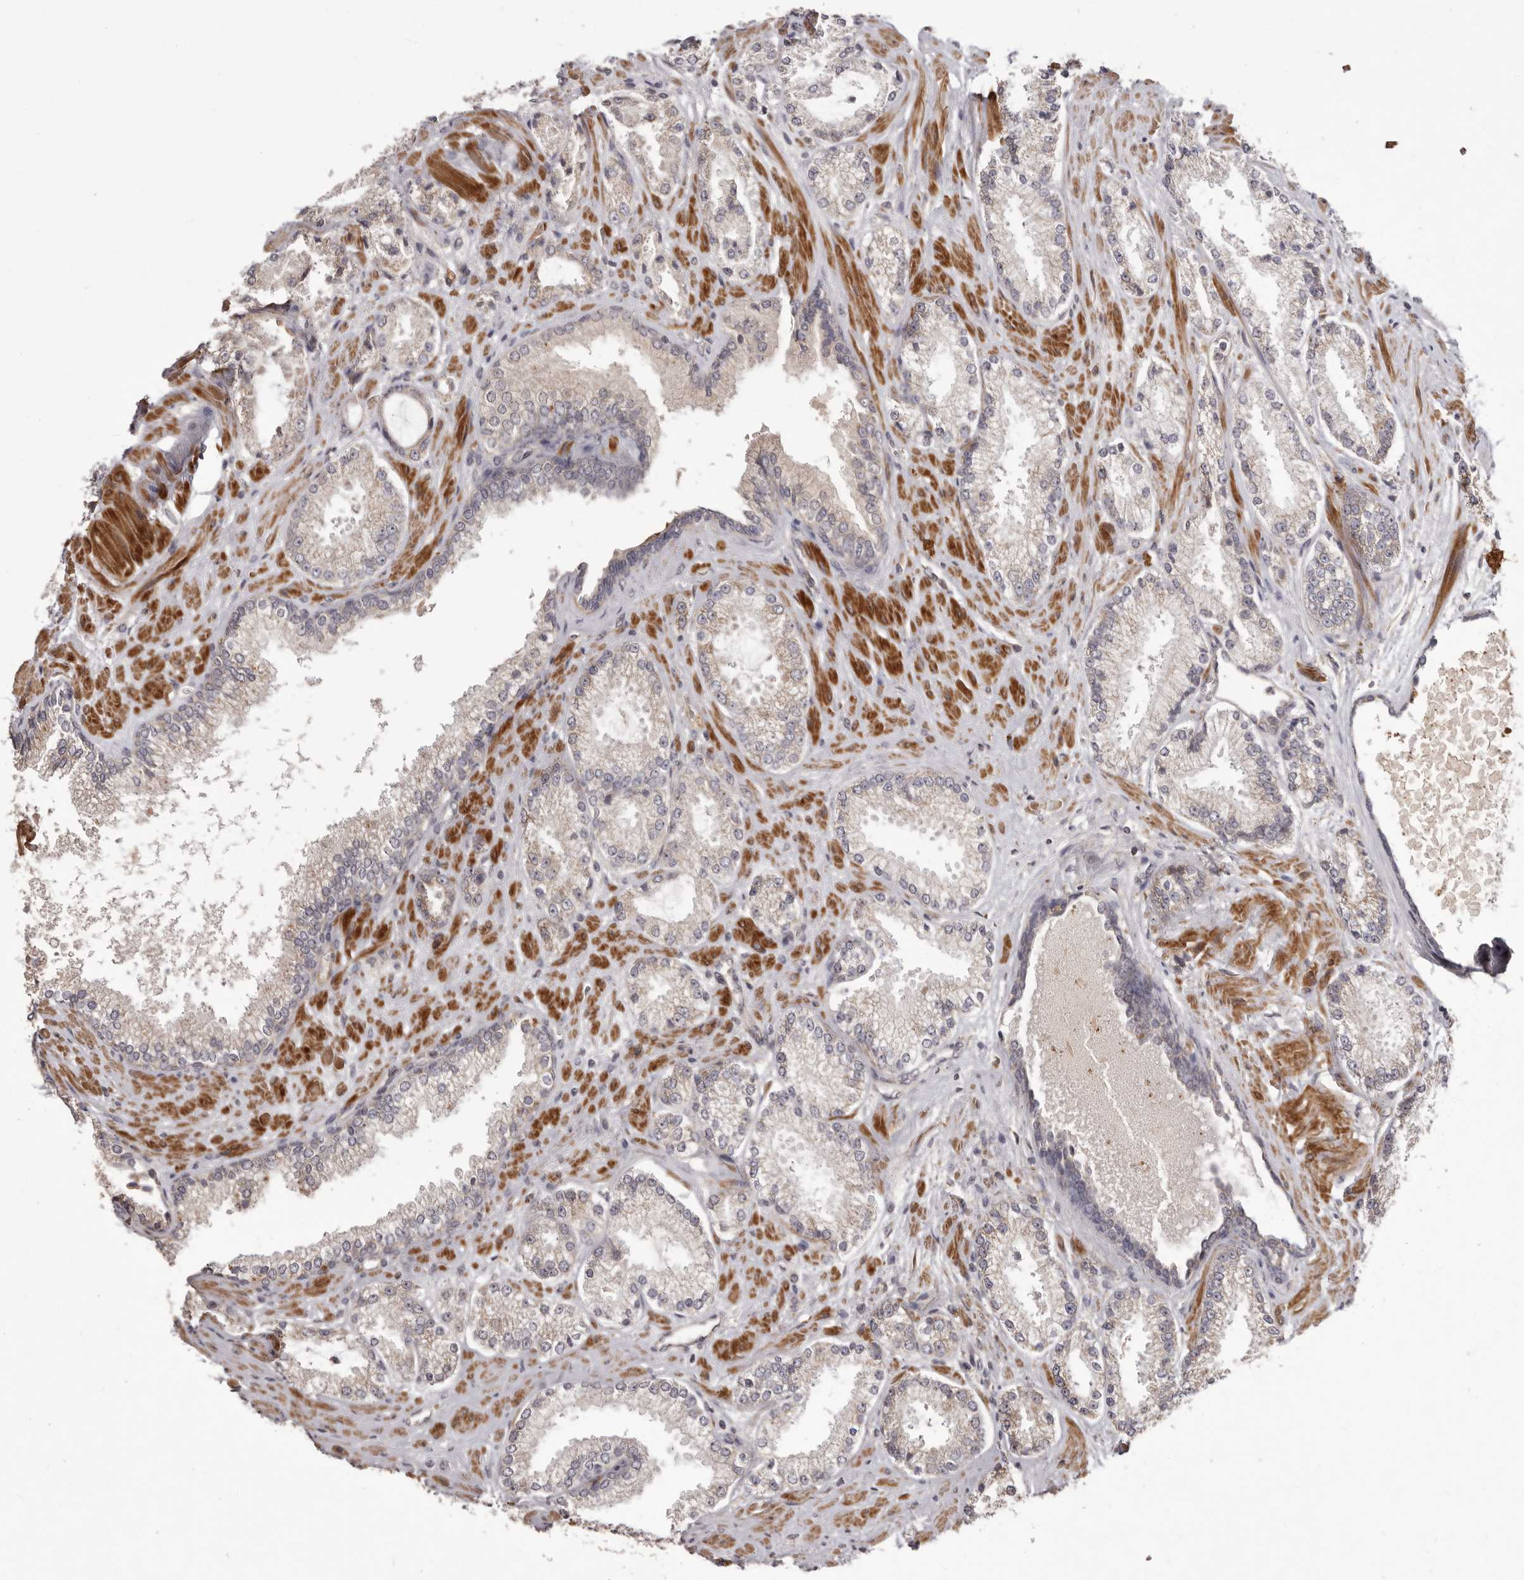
{"staining": {"intensity": "weak", "quantity": "<25%", "location": "cytoplasmic/membranous"}, "tissue": "prostate cancer", "cell_type": "Tumor cells", "image_type": "cancer", "snomed": [{"axis": "morphology", "description": "Adenocarcinoma, High grade"}, {"axis": "topography", "description": "Prostate"}], "caption": "This is a micrograph of IHC staining of prostate cancer, which shows no expression in tumor cells. (Brightfield microscopy of DAB IHC at high magnification).", "gene": "HRH1", "patient": {"sex": "male", "age": 73}}